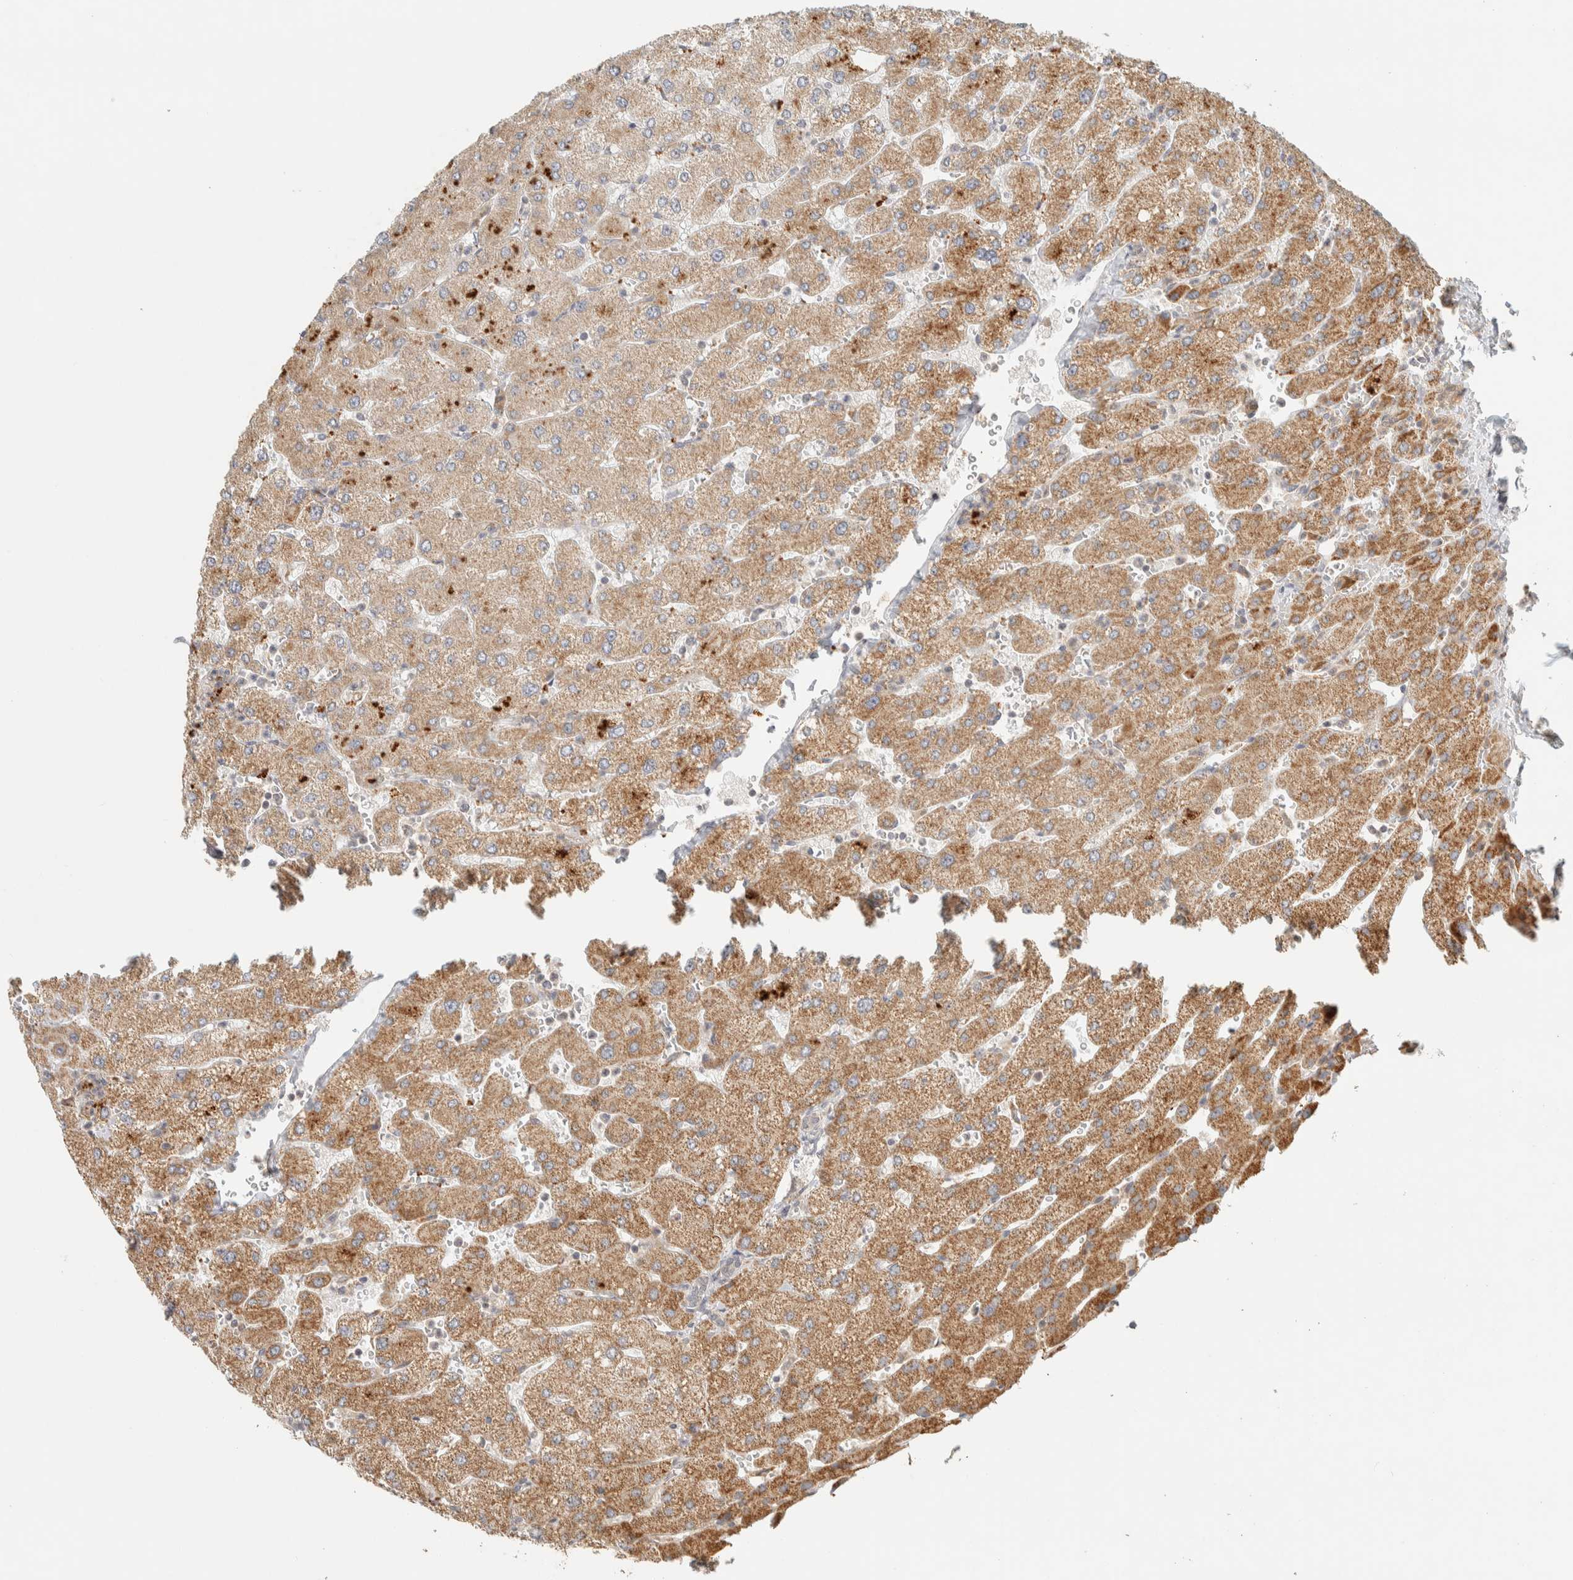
{"staining": {"intensity": "weak", "quantity": "<25%", "location": "cytoplasmic/membranous"}, "tissue": "liver", "cell_type": "Cholangiocytes", "image_type": "normal", "snomed": [{"axis": "morphology", "description": "Normal tissue, NOS"}, {"axis": "topography", "description": "Liver"}], "caption": "The photomicrograph shows no significant positivity in cholangiocytes of liver. (Brightfield microscopy of DAB (3,3'-diaminobenzidine) immunohistochemistry (IHC) at high magnification).", "gene": "ITPA", "patient": {"sex": "male", "age": 55}}